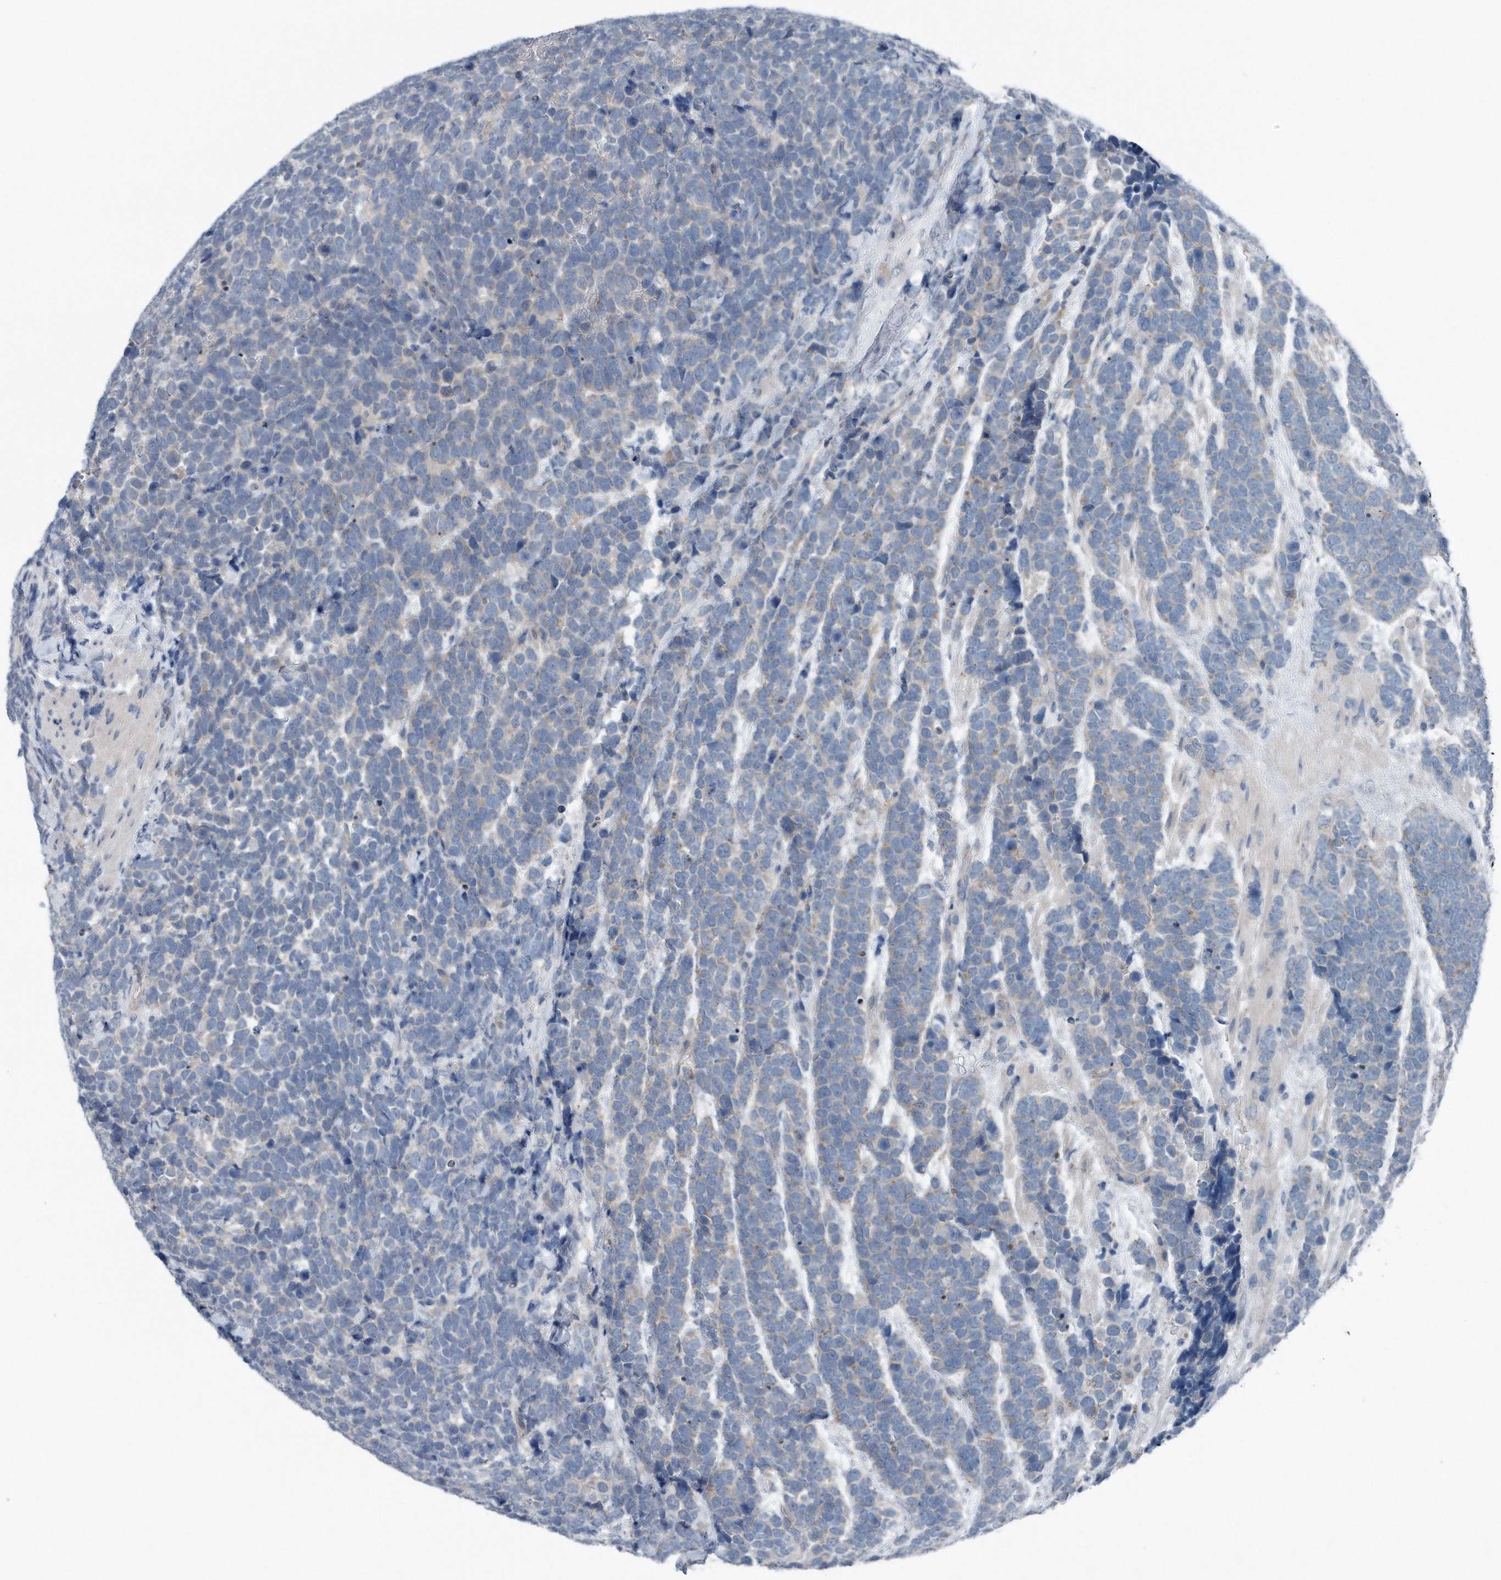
{"staining": {"intensity": "negative", "quantity": "none", "location": "none"}, "tissue": "urothelial cancer", "cell_type": "Tumor cells", "image_type": "cancer", "snomed": [{"axis": "morphology", "description": "Urothelial carcinoma, High grade"}, {"axis": "topography", "description": "Urinary bladder"}], "caption": "High magnification brightfield microscopy of urothelial cancer stained with DAB (3,3'-diaminobenzidine) (brown) and counterstained with hematoxylin (blue): tumor cells show no significant expression. The staining is performed using DAB (3,3'-diaminobenzidine) brown chromogen with nuclei counter-stained in using hematoxylin.", "gene": "YRDC", "patient": {"sex": "female", "age": 82}}